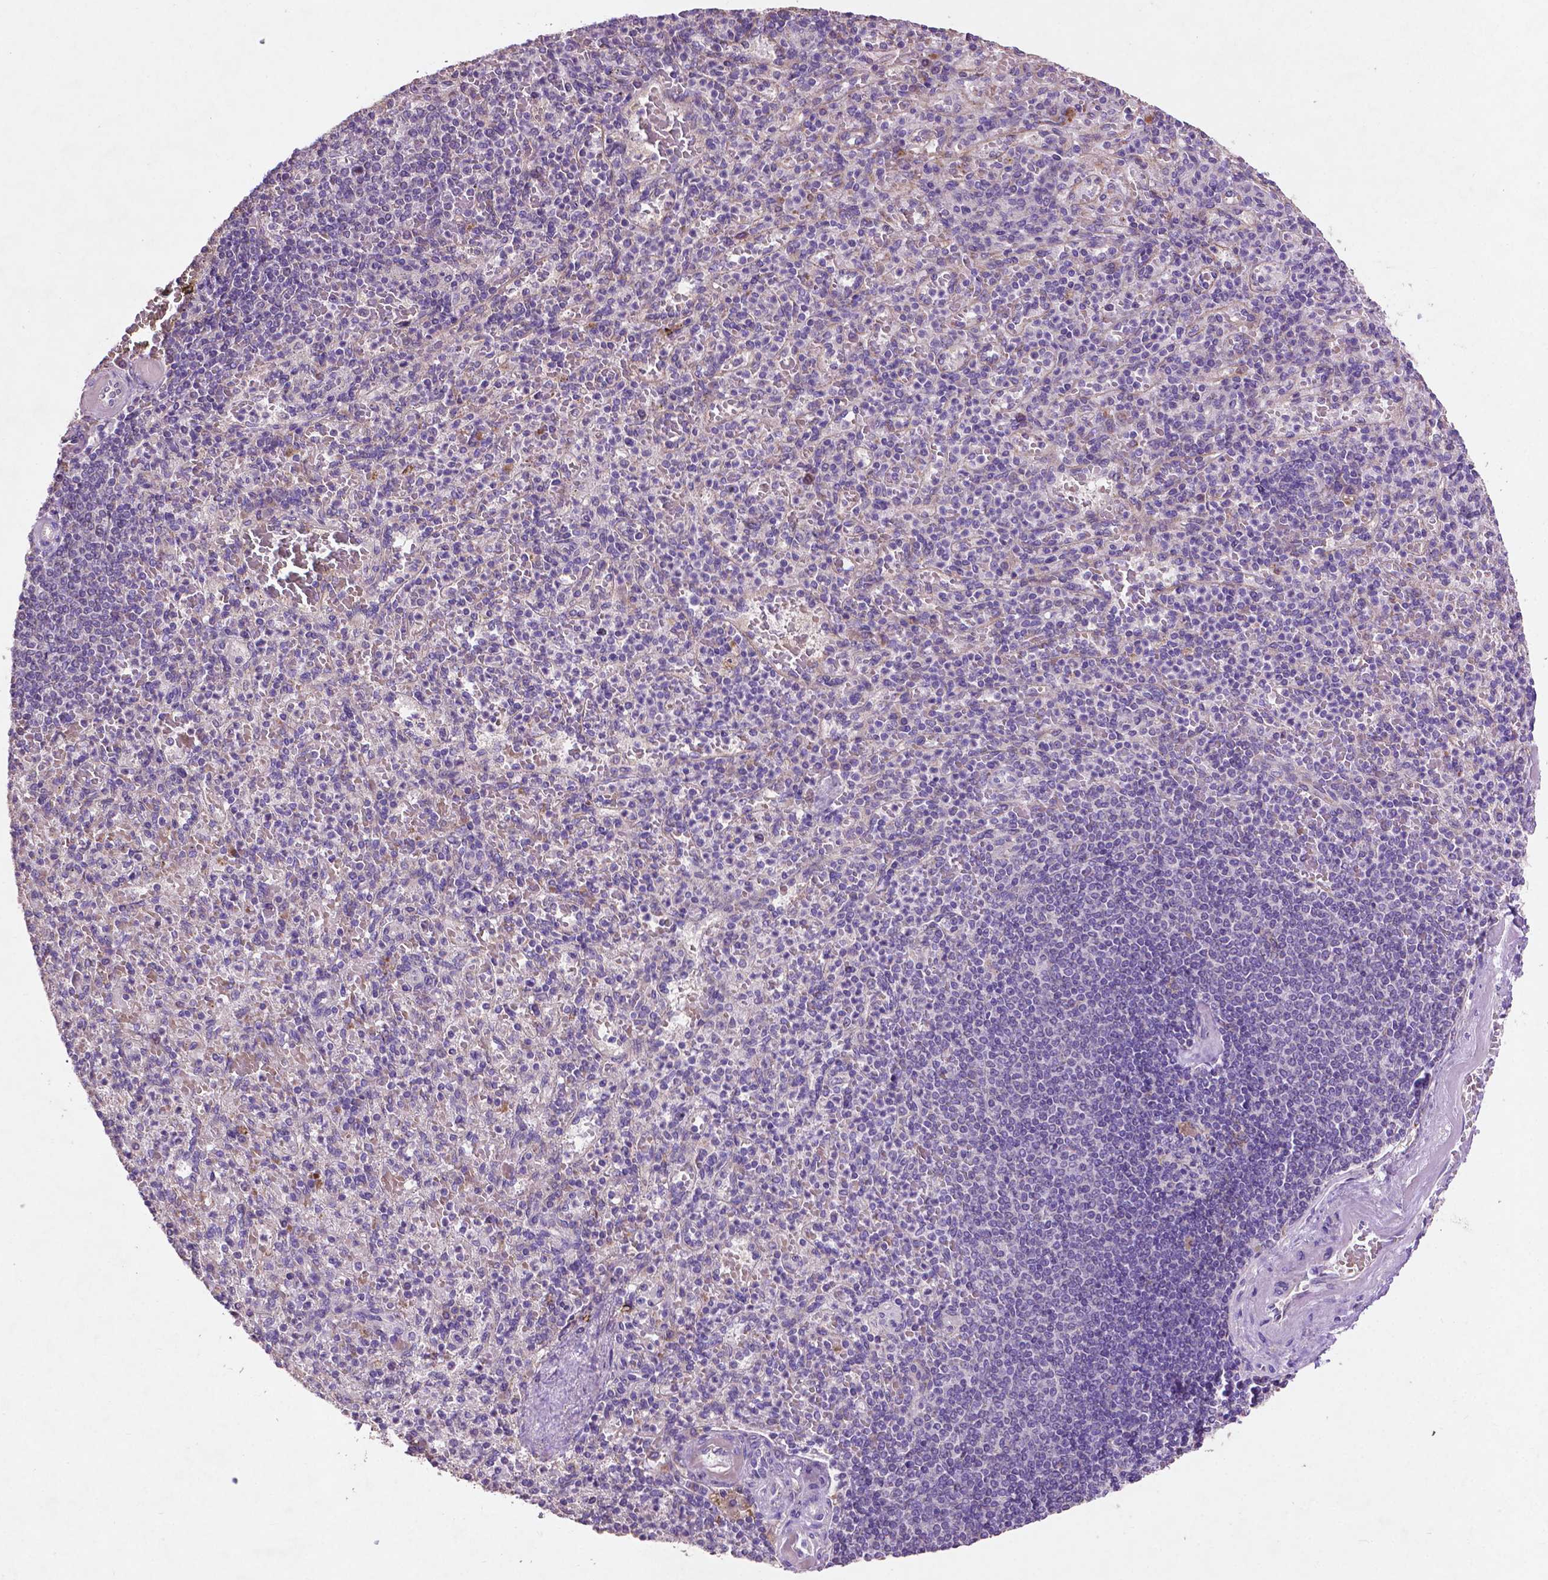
{"staining": {"intensity": "negative", "quantity": "none", "location": "none"}, "tissue": "spleen", "cell_type": "Cells in red pulp", "image_type": "normal", "snomed": [{"axis": "morphology", "description": "Normal tissue, NOS"}, {"axis": "topography", "description": "Spleen"}], "caption": "High magnification brightfield microscopy of normal spleen stained with DAB (brown) and counterstained with hematoxylin (blue): cells in red pulp show no significant staining. Nuclei are stained in blue.", "gene": "MBTPS1", "patient": {"sex": "female", "age": 74}}